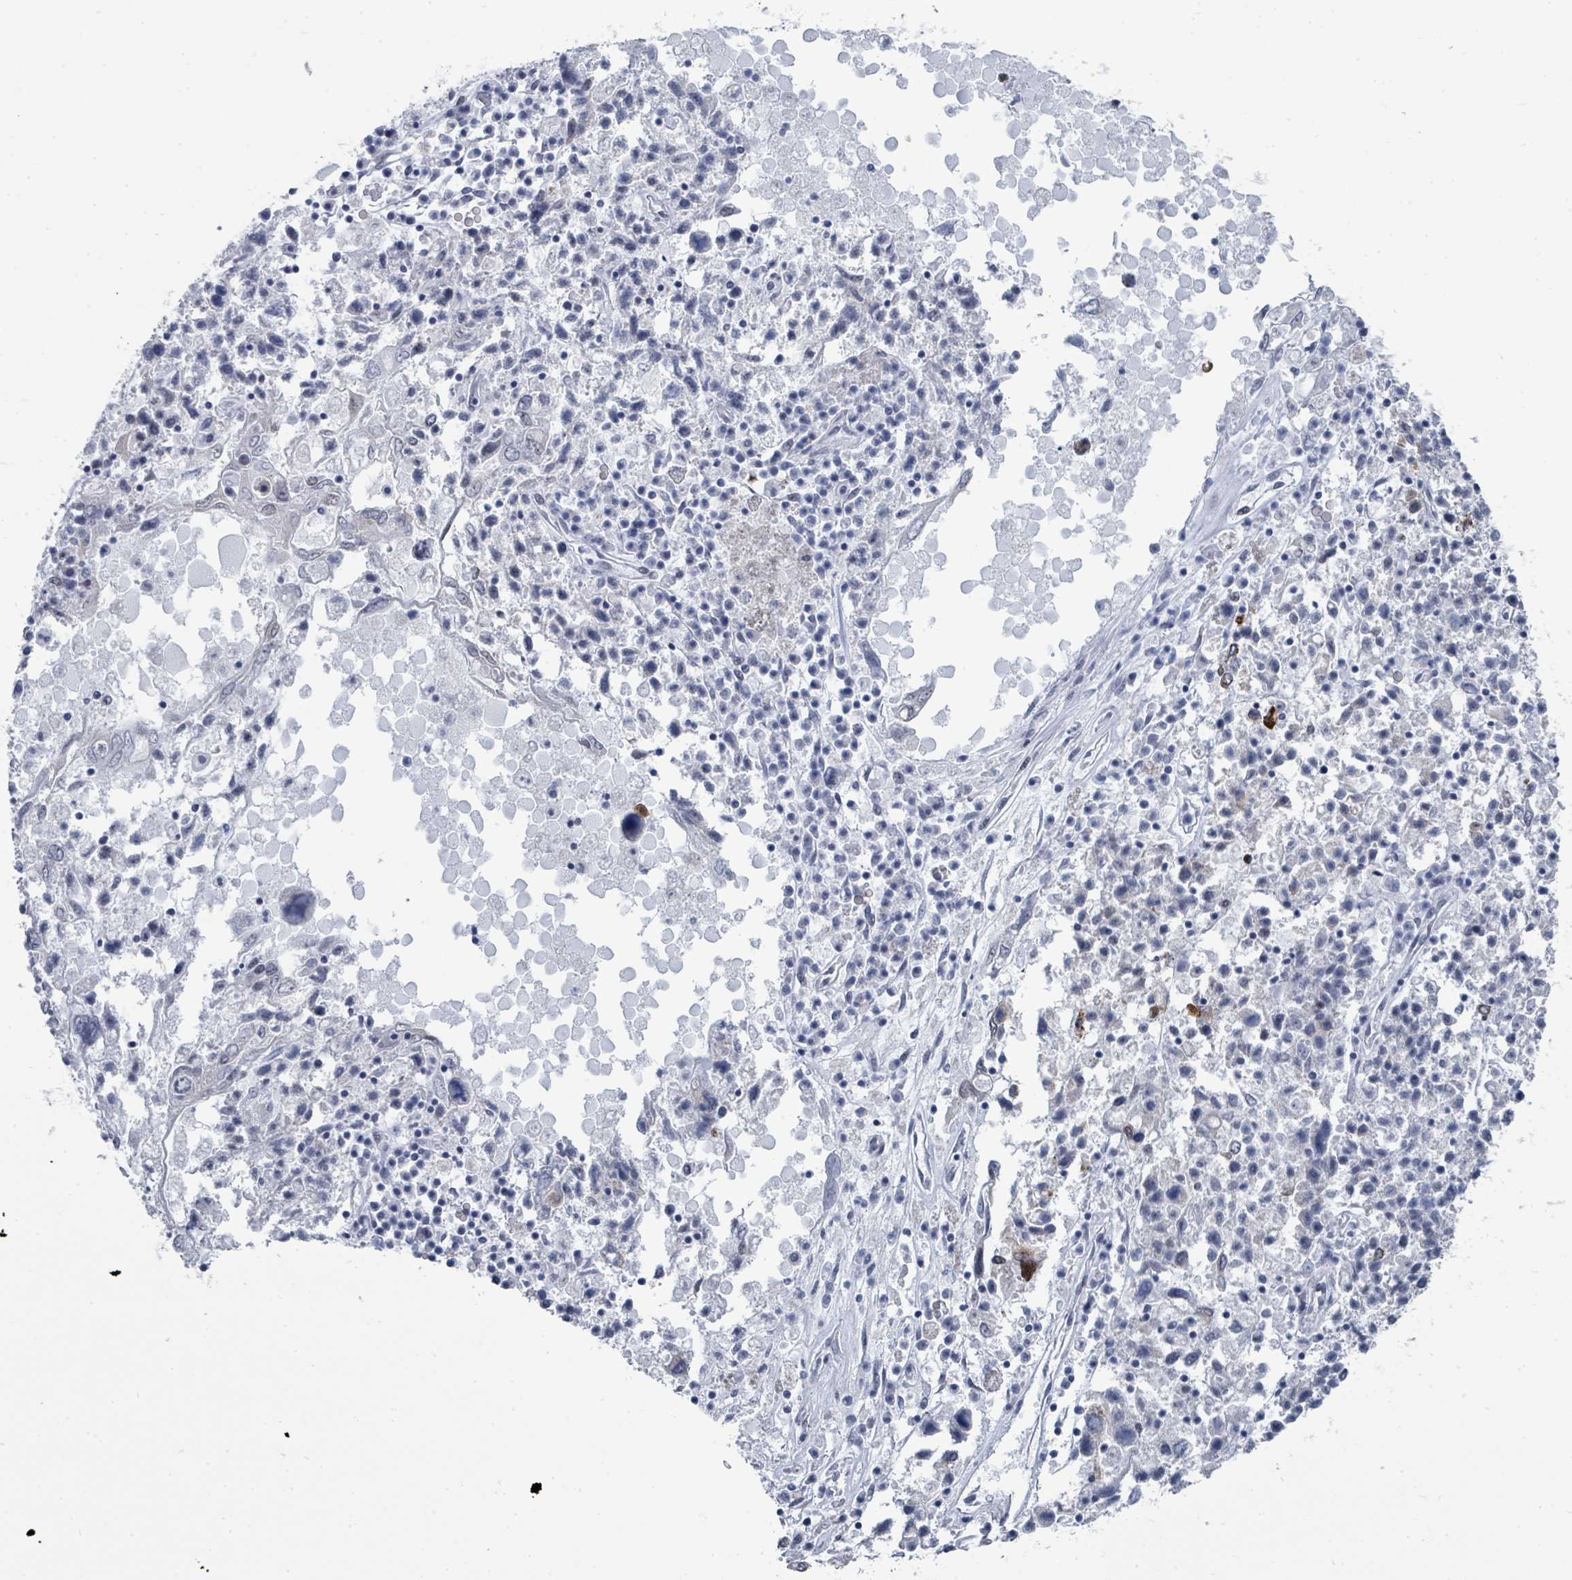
{"staining": {"intensity": "negative", "quantity": "none", "location": "none"}, "tissue": "ovarian cancer", "cell_type": "Tumor cells", "image_type": "cancer", "snomed": [{"axis": "morphology", "description": "Carcinoma, endometroid"}, {"axis": "topography", "description": "Ovary"}], "caption": "Human ovarian cancer (endometroid carcinoma) stained for a protein using immunohistochemistry shows no expression in tumor cells.", "gene": "CT45A5", "patient": {"sex": "female", "age": 62}}